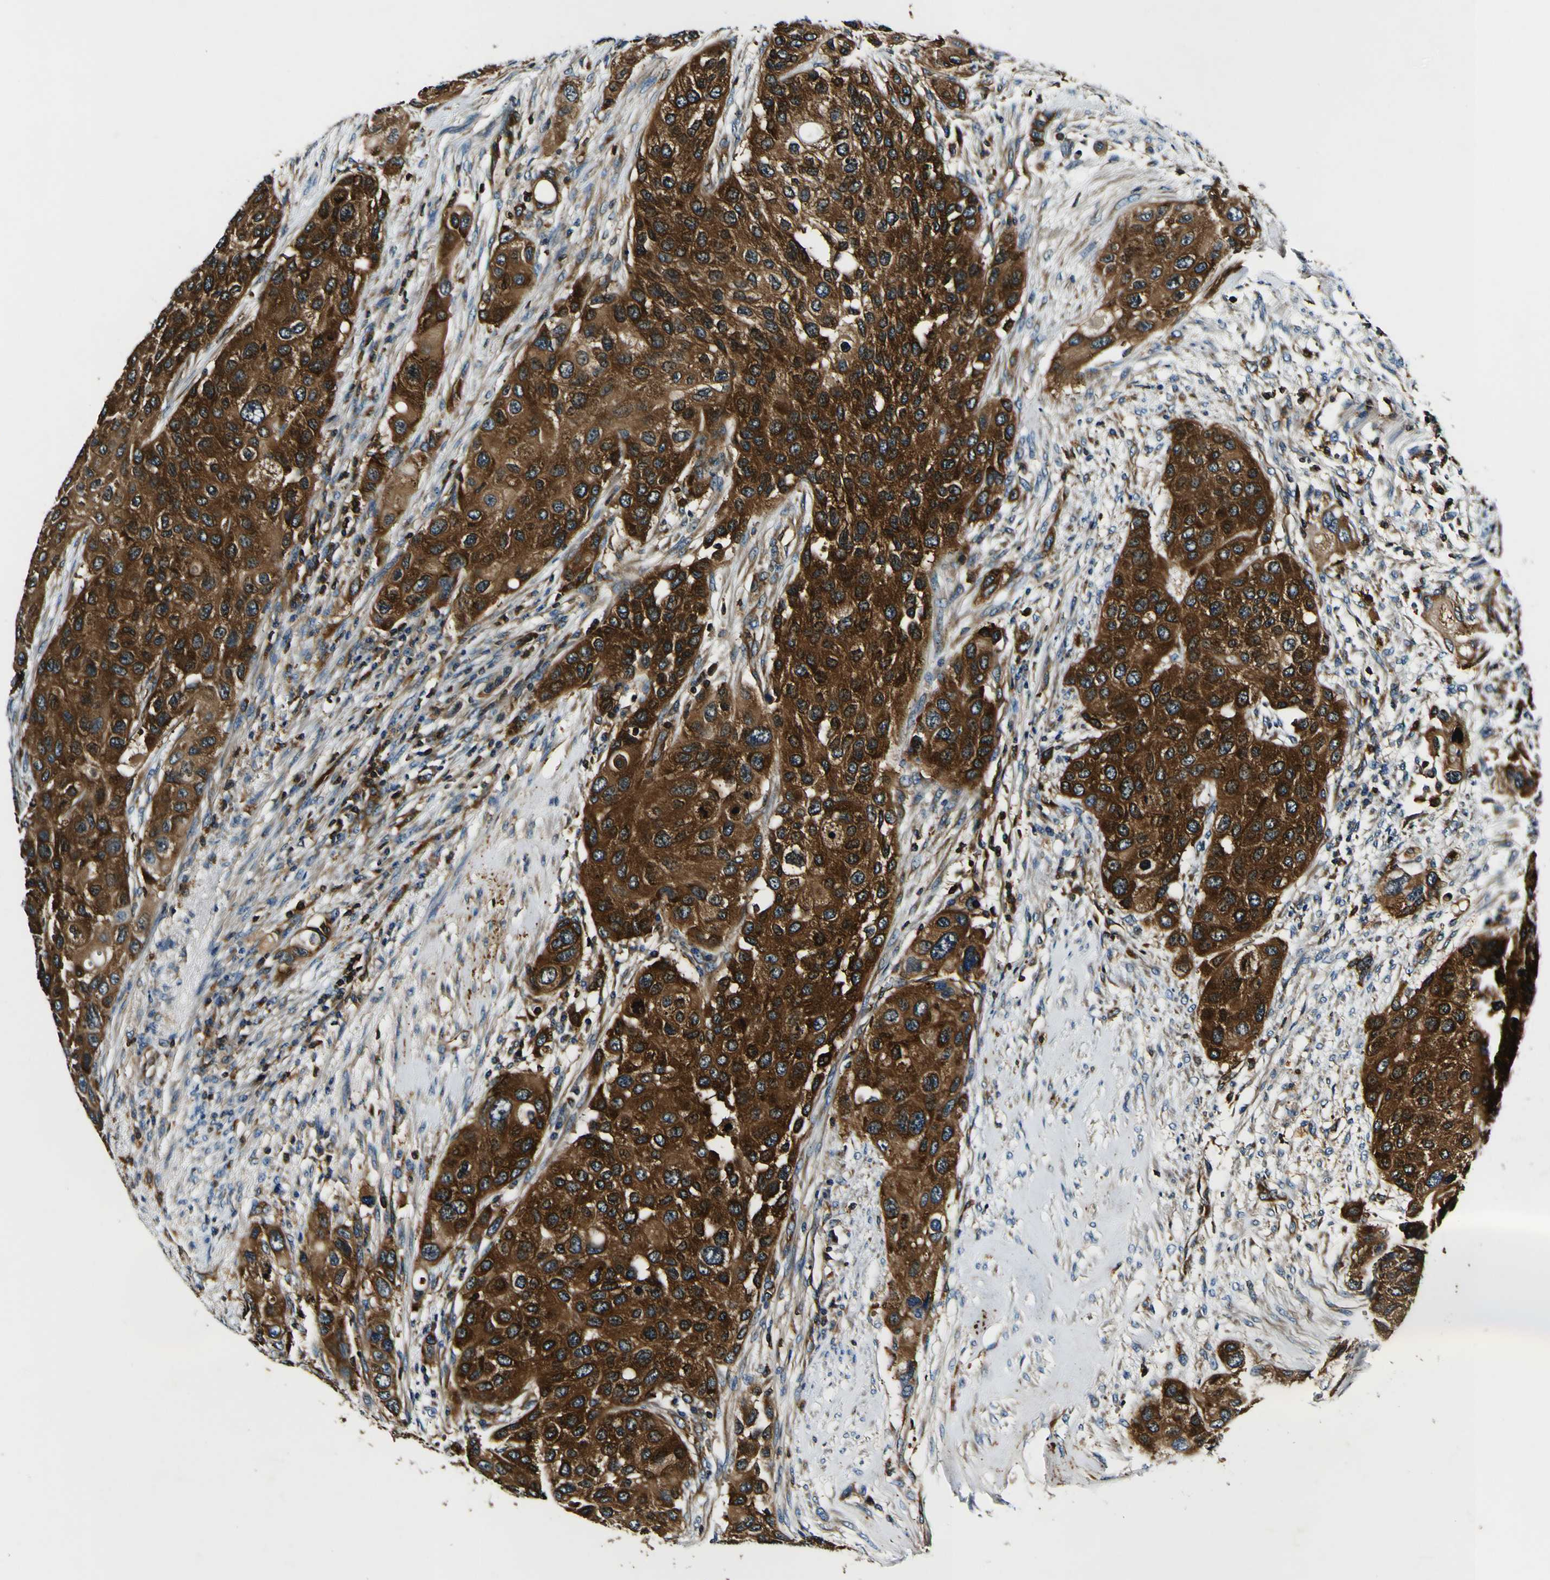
{"staining": {"intensity": "strong", "quantity": ">75%", "location": "cytoplasmic/membranous"}, "tissue": "urothelial cancer", "cell_type": "Tumor cells", "image_type": "cancer", "snomed": [{"axis": "morphology", "description": "Urothelial carcinoma, High grade"}, {"axis": "topography", "description": "Urinary bladder"}], "caption": "Immunohistochemical staining of human urothelial carcinoma (high-grade) shows high levels of strong cytoplasmic/membranous protein expression in approximately >75% of tumor cells. The staining is performed using DAB (3,3'-diaminobenzidine) brown chromogen to label protein expression. The nuclei are counter-stained blue using hematoxylin.", "gene": "RHOT2", "patient": {"sex": "female", "age": 56}}